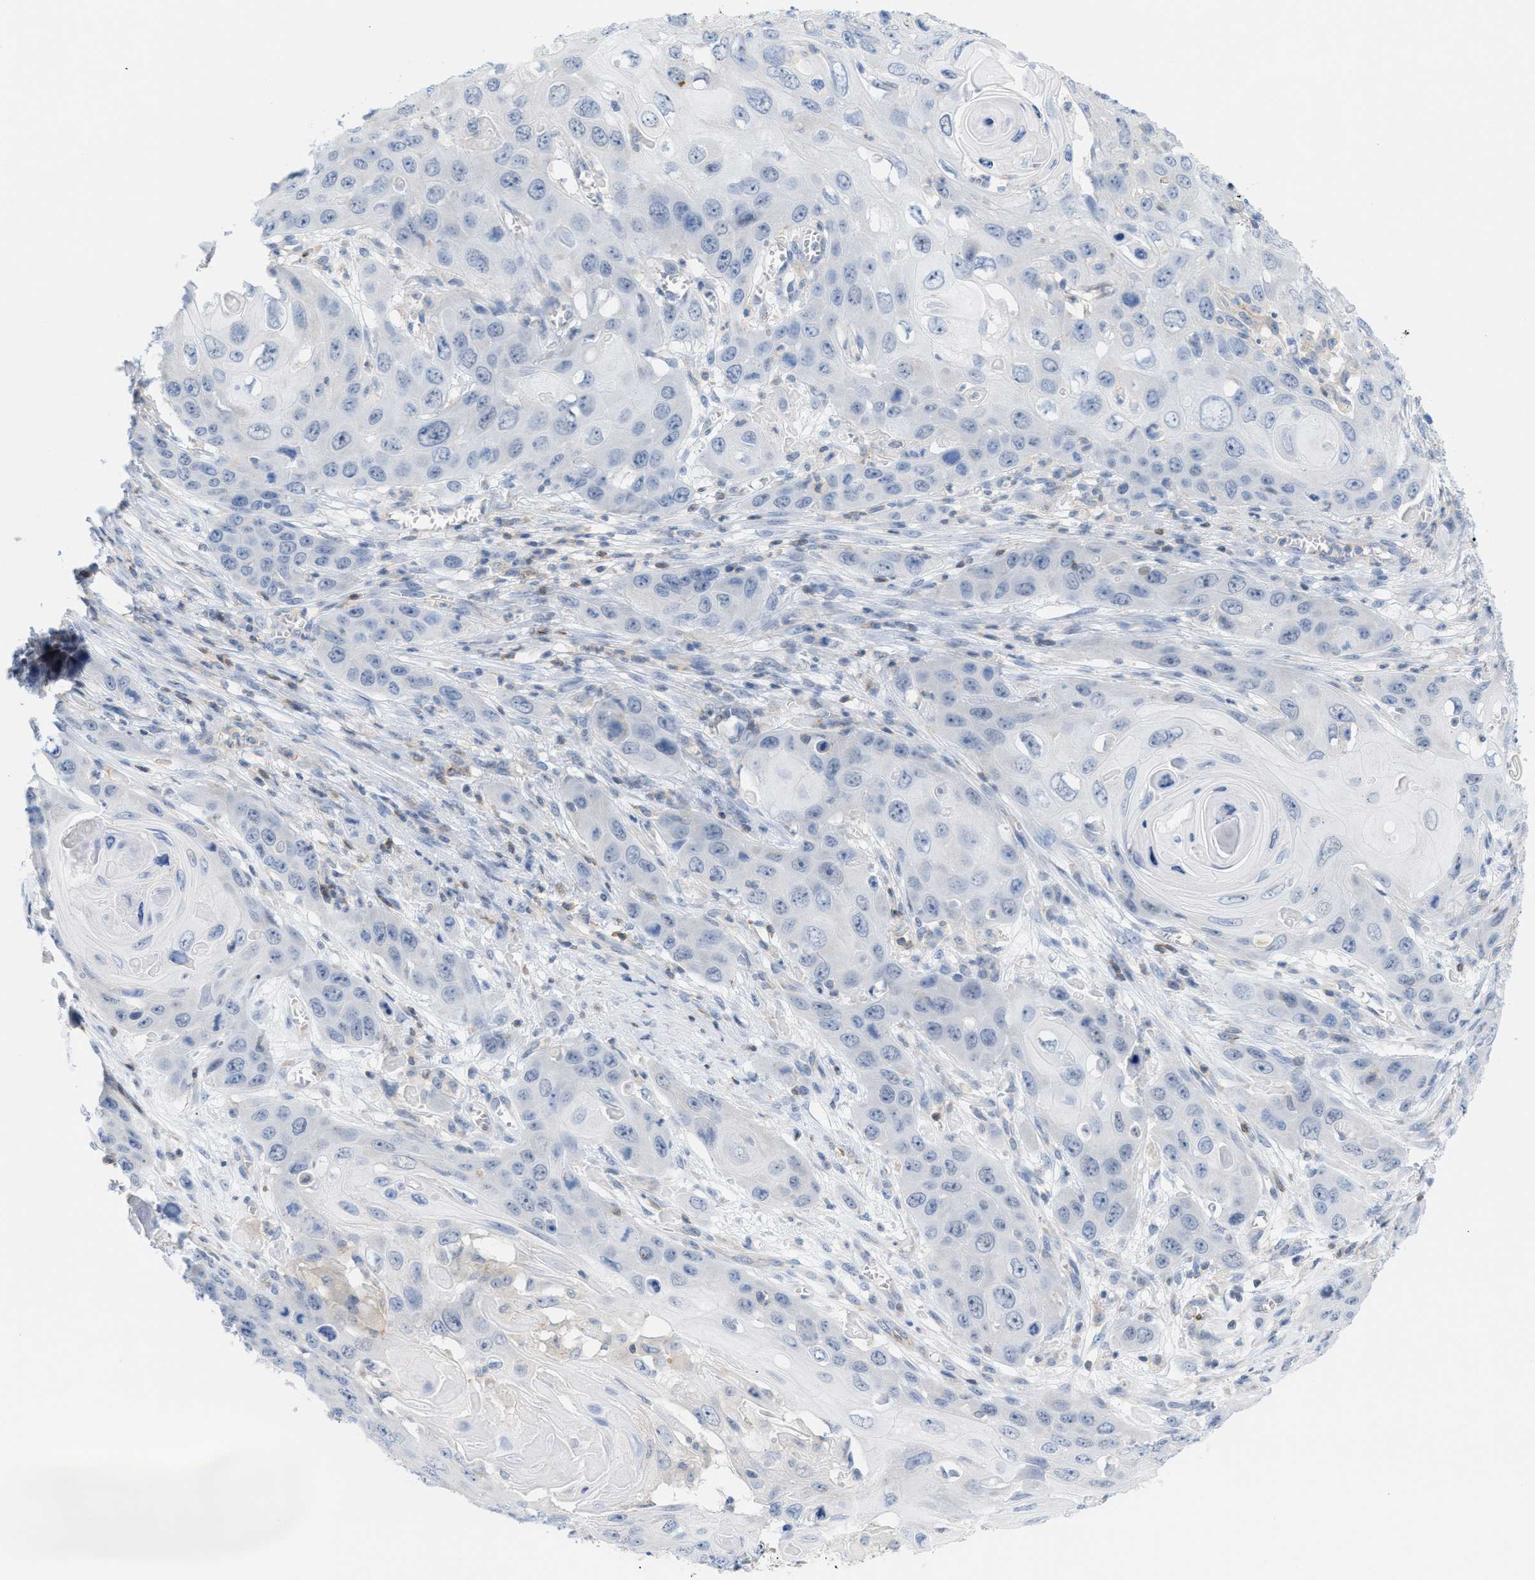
{"staining": {"intensity": "negative", "quantity": "none", "location": "none"}, "tissue": "skin cancer", "cell_type": "Tumor cells", "image_type": "cancer", "snomed": [{"axis": "morphology", "description": "Squamous cell carcinoma, NOS"}, {"axis": "topography", "description": "Skin"}], "caption": "This photomicrograph is of skin cancer (squamous cell carcinoma) stained with IHC to label a protein in brown with the nuclei are counter-stained blue. There is no expression in tumor cells. (DAB IHC visualized using brightfield microscopy, high magnification).", "gene": "IL16", "patient": {"sex": "male", "age": 55}}